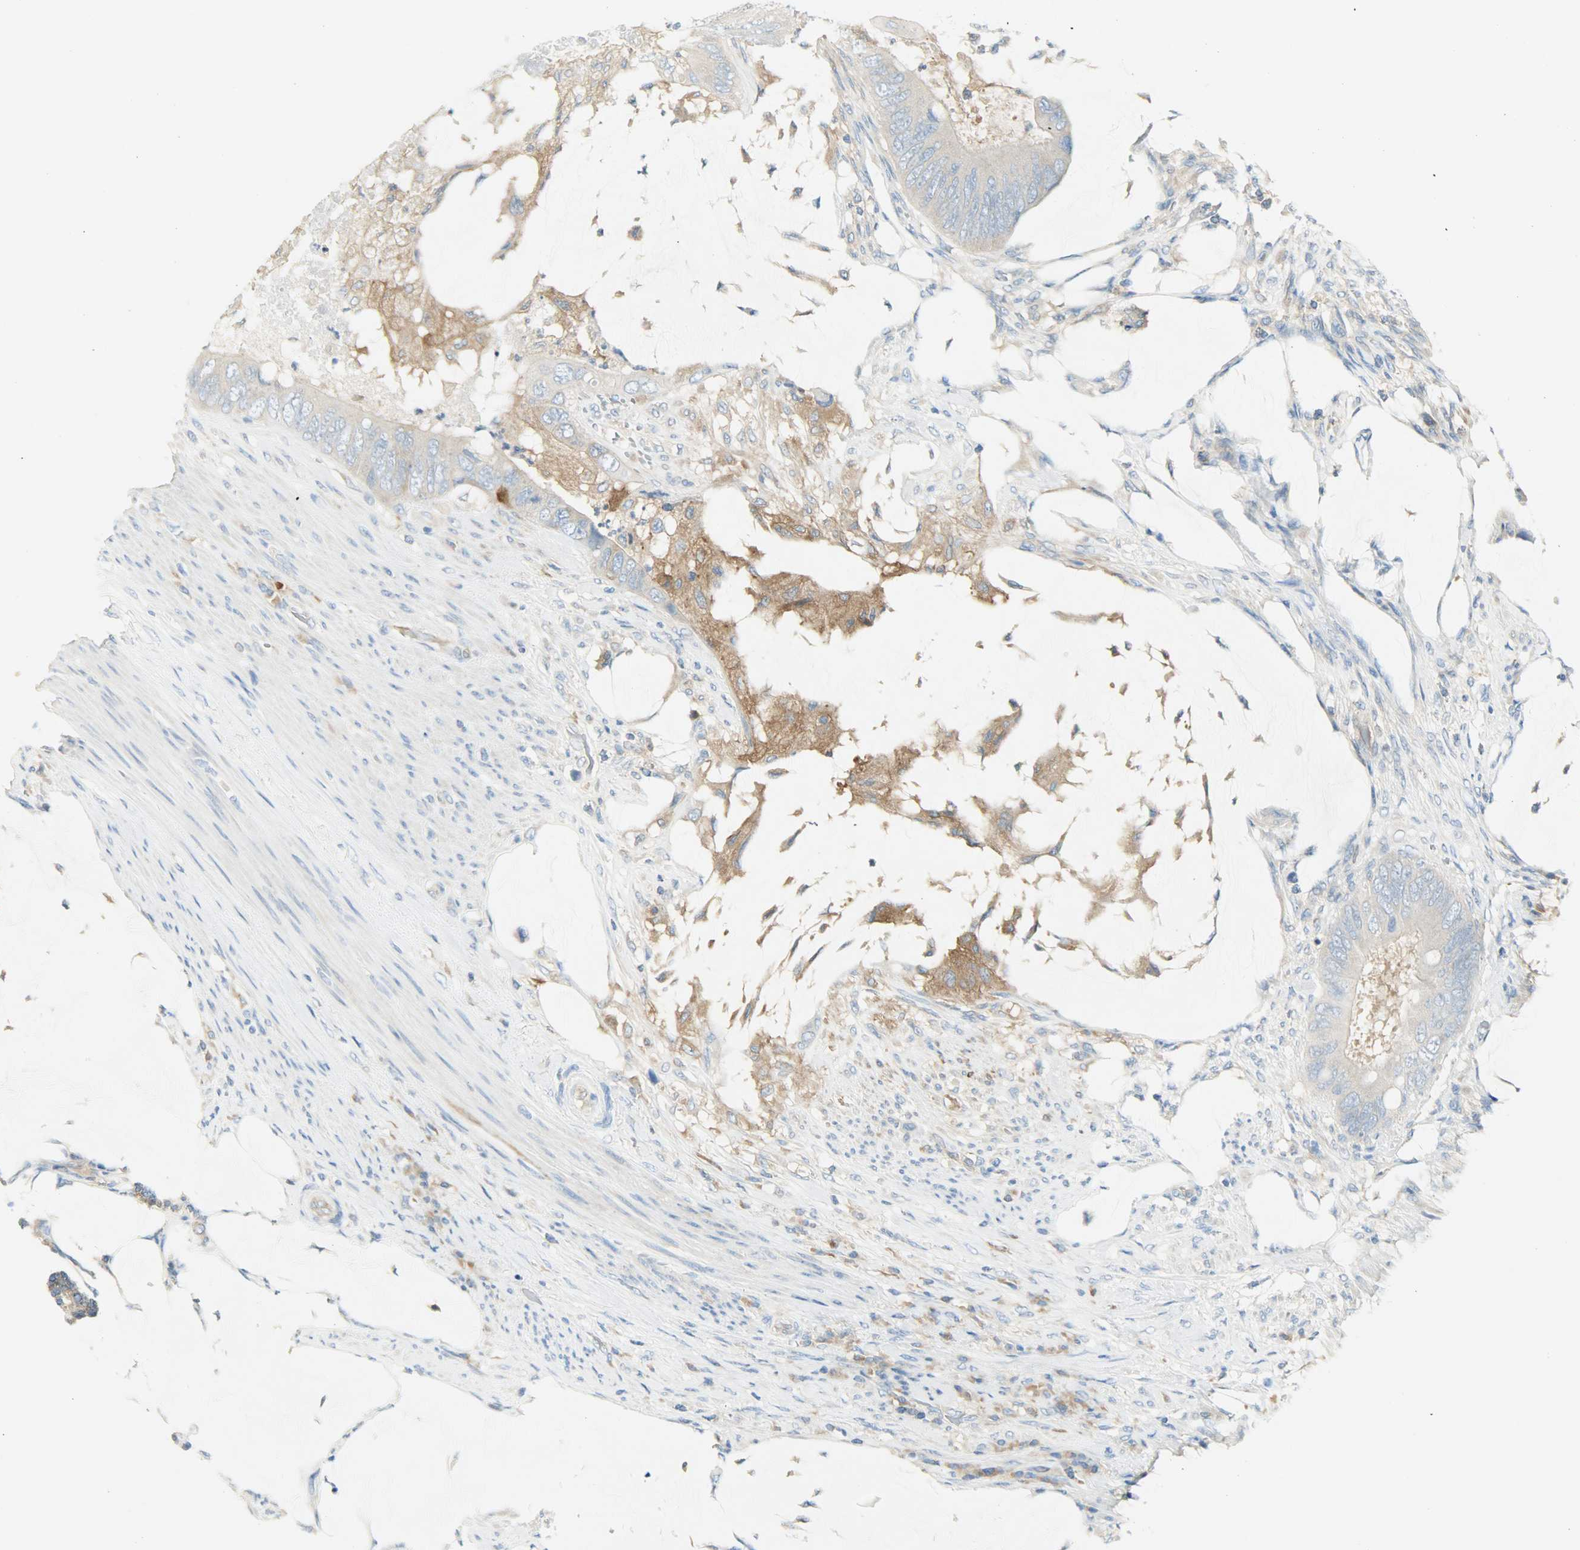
{"staining": {"intensity": "weak", "quantity": "25%-75%", "location": "cytoplasmic/membranous"}, "tissue": "colorectal cancer", "cell_type": "Tumor cells", "image_type": "cancer", "snomed": [{"axis": "morphology", "description": "Adenocarcinoma, NOS"}, {"axis": "topography", "description": "Rectum"}], "caption": "A low amount of weak cytoplasmic/membranous positivity is identified in about 25%-75% of tumor cells in adenocarcinoma (colorectal) tissue.", "gene": "WARS1", "patient": {"sex": "female", "age": 77}}